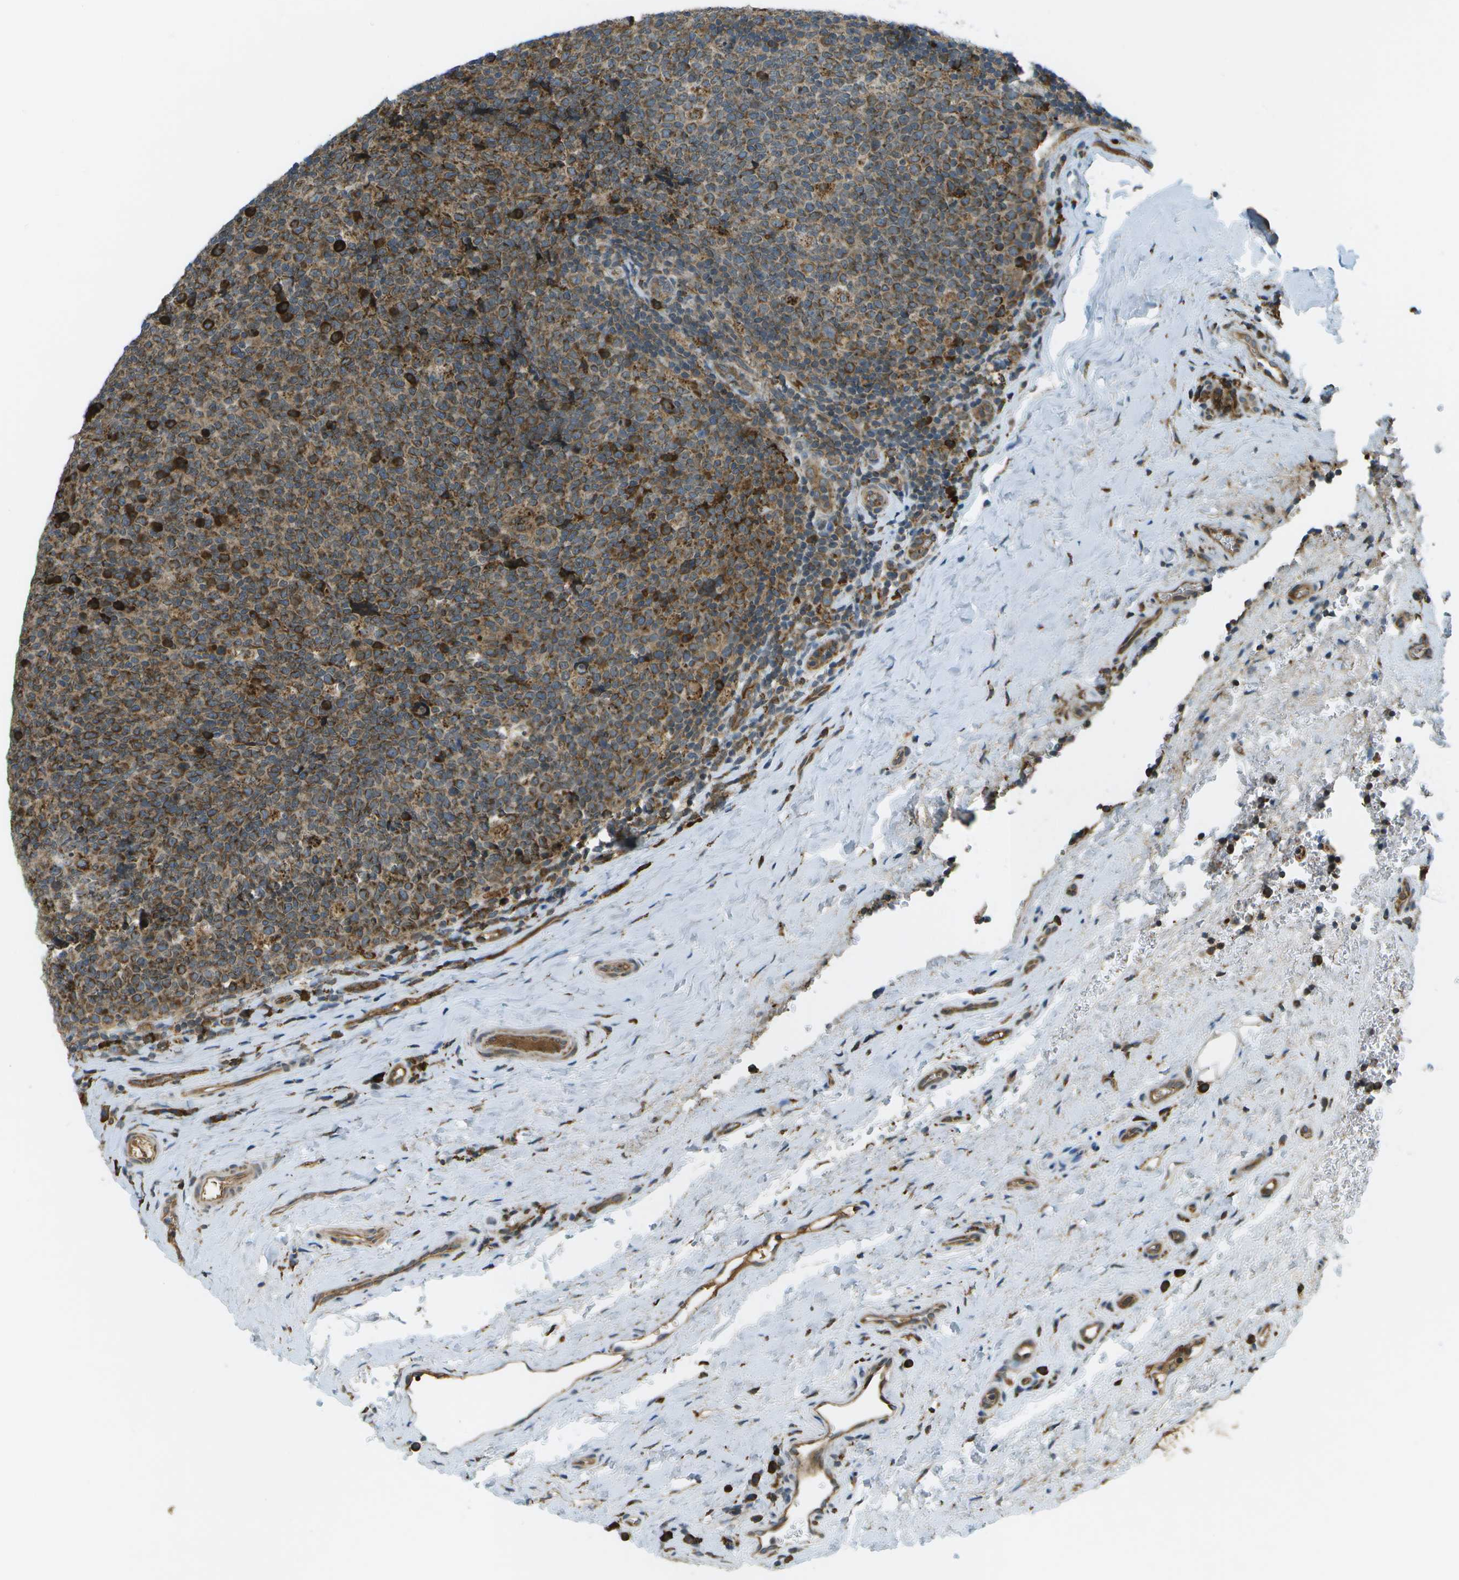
{"staining": {"intensity": "strong", "quantity": "25%-75%", "location": "cytoplasmic/membranous"}, "tissue": "tonsil", "cell_type": "Germinal center cells", "image_type": "normal", "snomed": [{"axis": "morphology", "description": "Normal tissue, NOS"}, {"axis": "topography", "description": "Tonsil"}], "caption": "An immunohistochemistry (IHC) micrograph of benign tissue is shown. Protein staining in brown labels strong cytoplasmic/membranous positivity in tonsil within germinal center cells. The protein of interest is stained brown, and the nuclei are stained in blue (DAB IHC with brightfield microscopy, high magnification).", "gene": "USP30", "patient": {"sex": "male", "age": 17}}